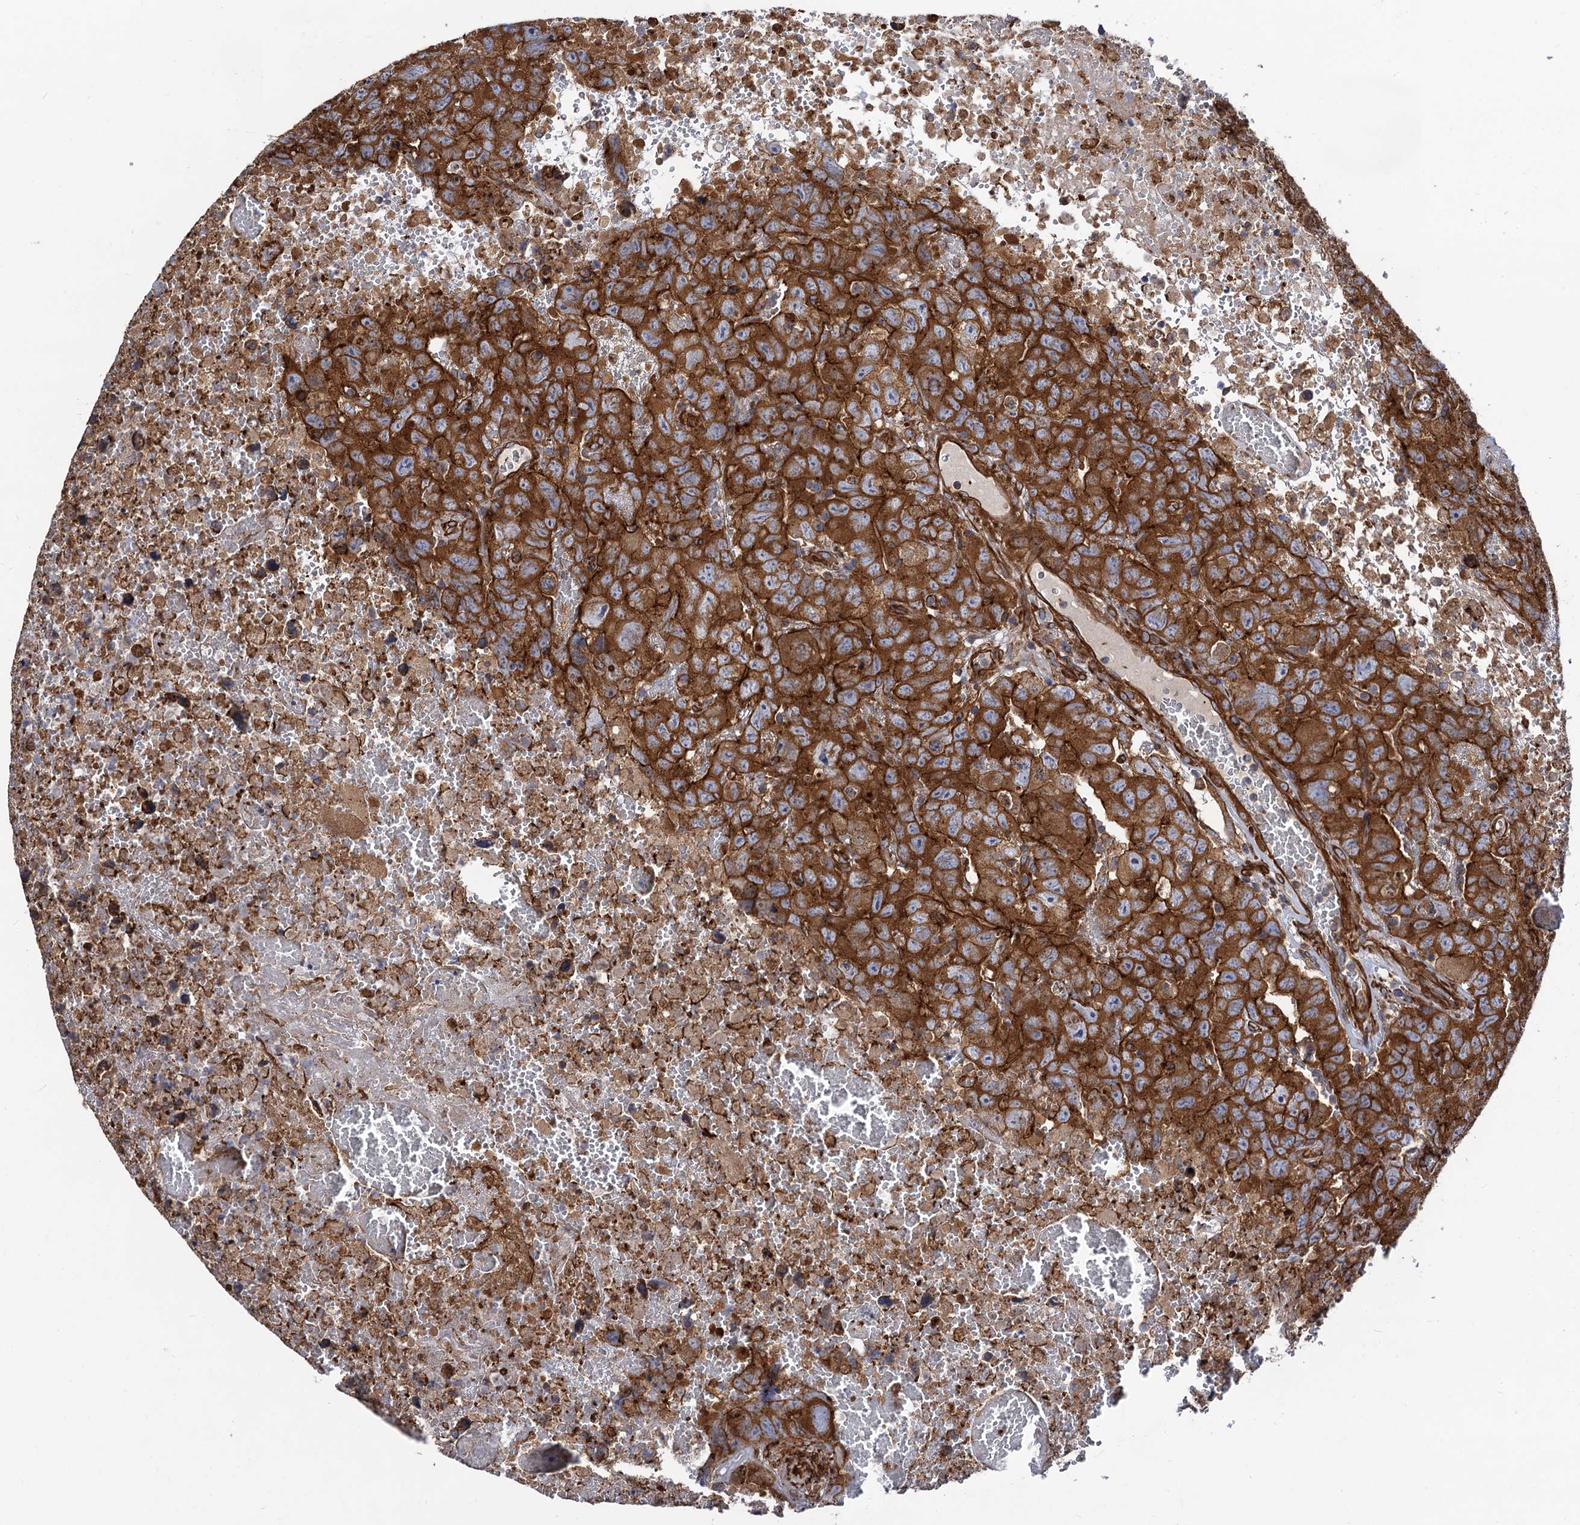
{"staining": {"intensity": "strong", "quantity": ">75%", "location": "cytoplasmic/membranous"}, "tissue": "testis cancer", "cell_type": "Tumor cells", "image_type": "cancer", "snomed": [{"axis": "morphology", "description": "Carcinoma, Embryonal, NOS"}, {"axis": "topography", "description": "Testis"}], "caption": "Testis cancer (embryonal carcinoma) stained for a protein (brown) displays strong cytoplasmic/membranous positive positivity in about >75% of tumor cells.", "gene": "CIP2A", "patient": {"sex": "male", "age": 45}}